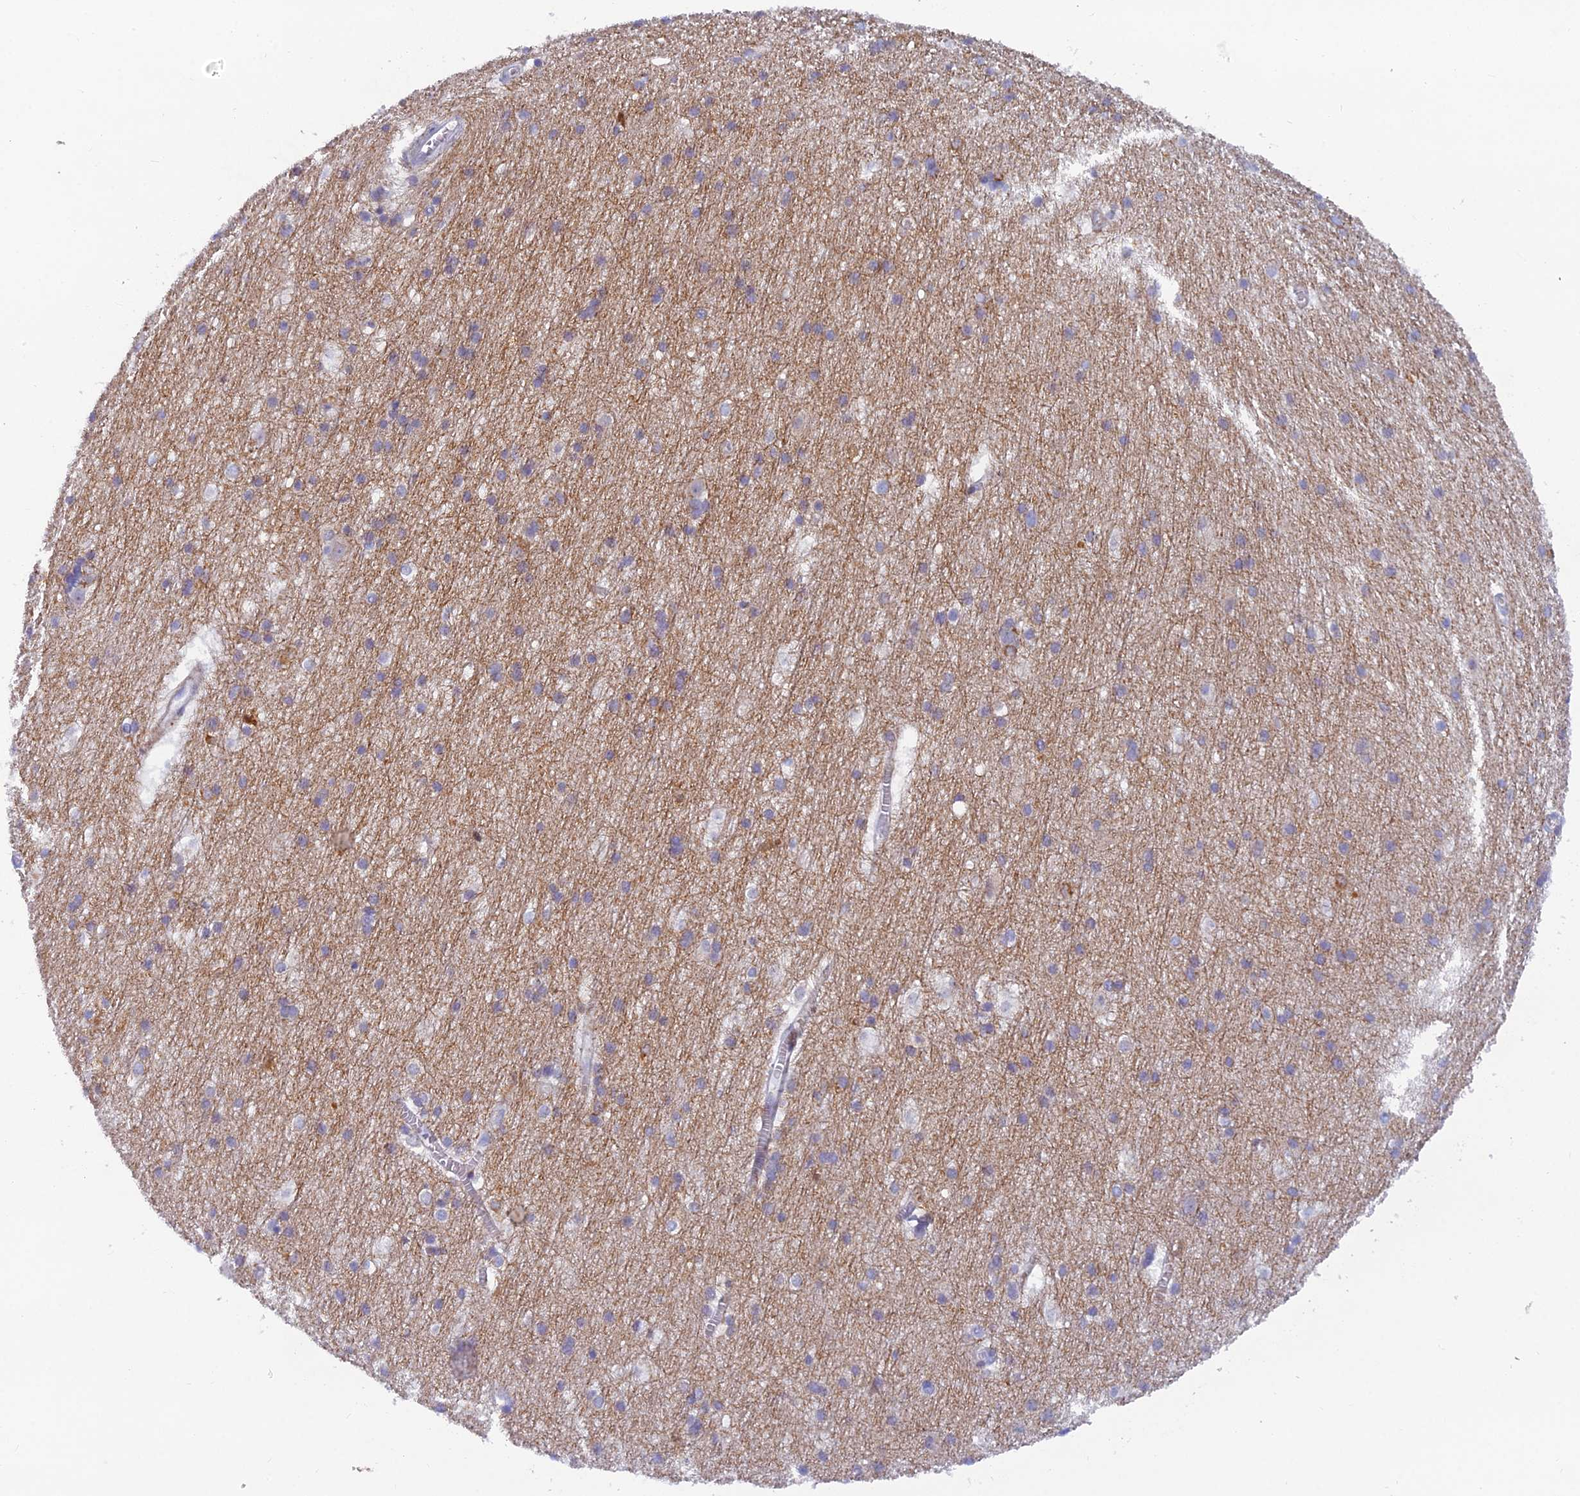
{"staining": {"intensity": "negative", "quantity": "none", "location": "none"}, "tissue": "cerebral cortex", "cell_type": "Endothelial cells", "image_type": "normal", "snomed": [{"axis": "morphology", "description": "Normal tissue, NOS"}, {"axis": "topography", "description": "Cerebral cortex"}], "caption": "Immunohistochemical staining of unremarkable cerebral cortex displays no significant positivity in endothelial cells. (DAB (3,3'-diaminobenzidine) immunohistochemistry visualized using brightfield microscopy, high magnification).", "gene": "B9D2", "patient": {"sex": "male", "age": 54}}